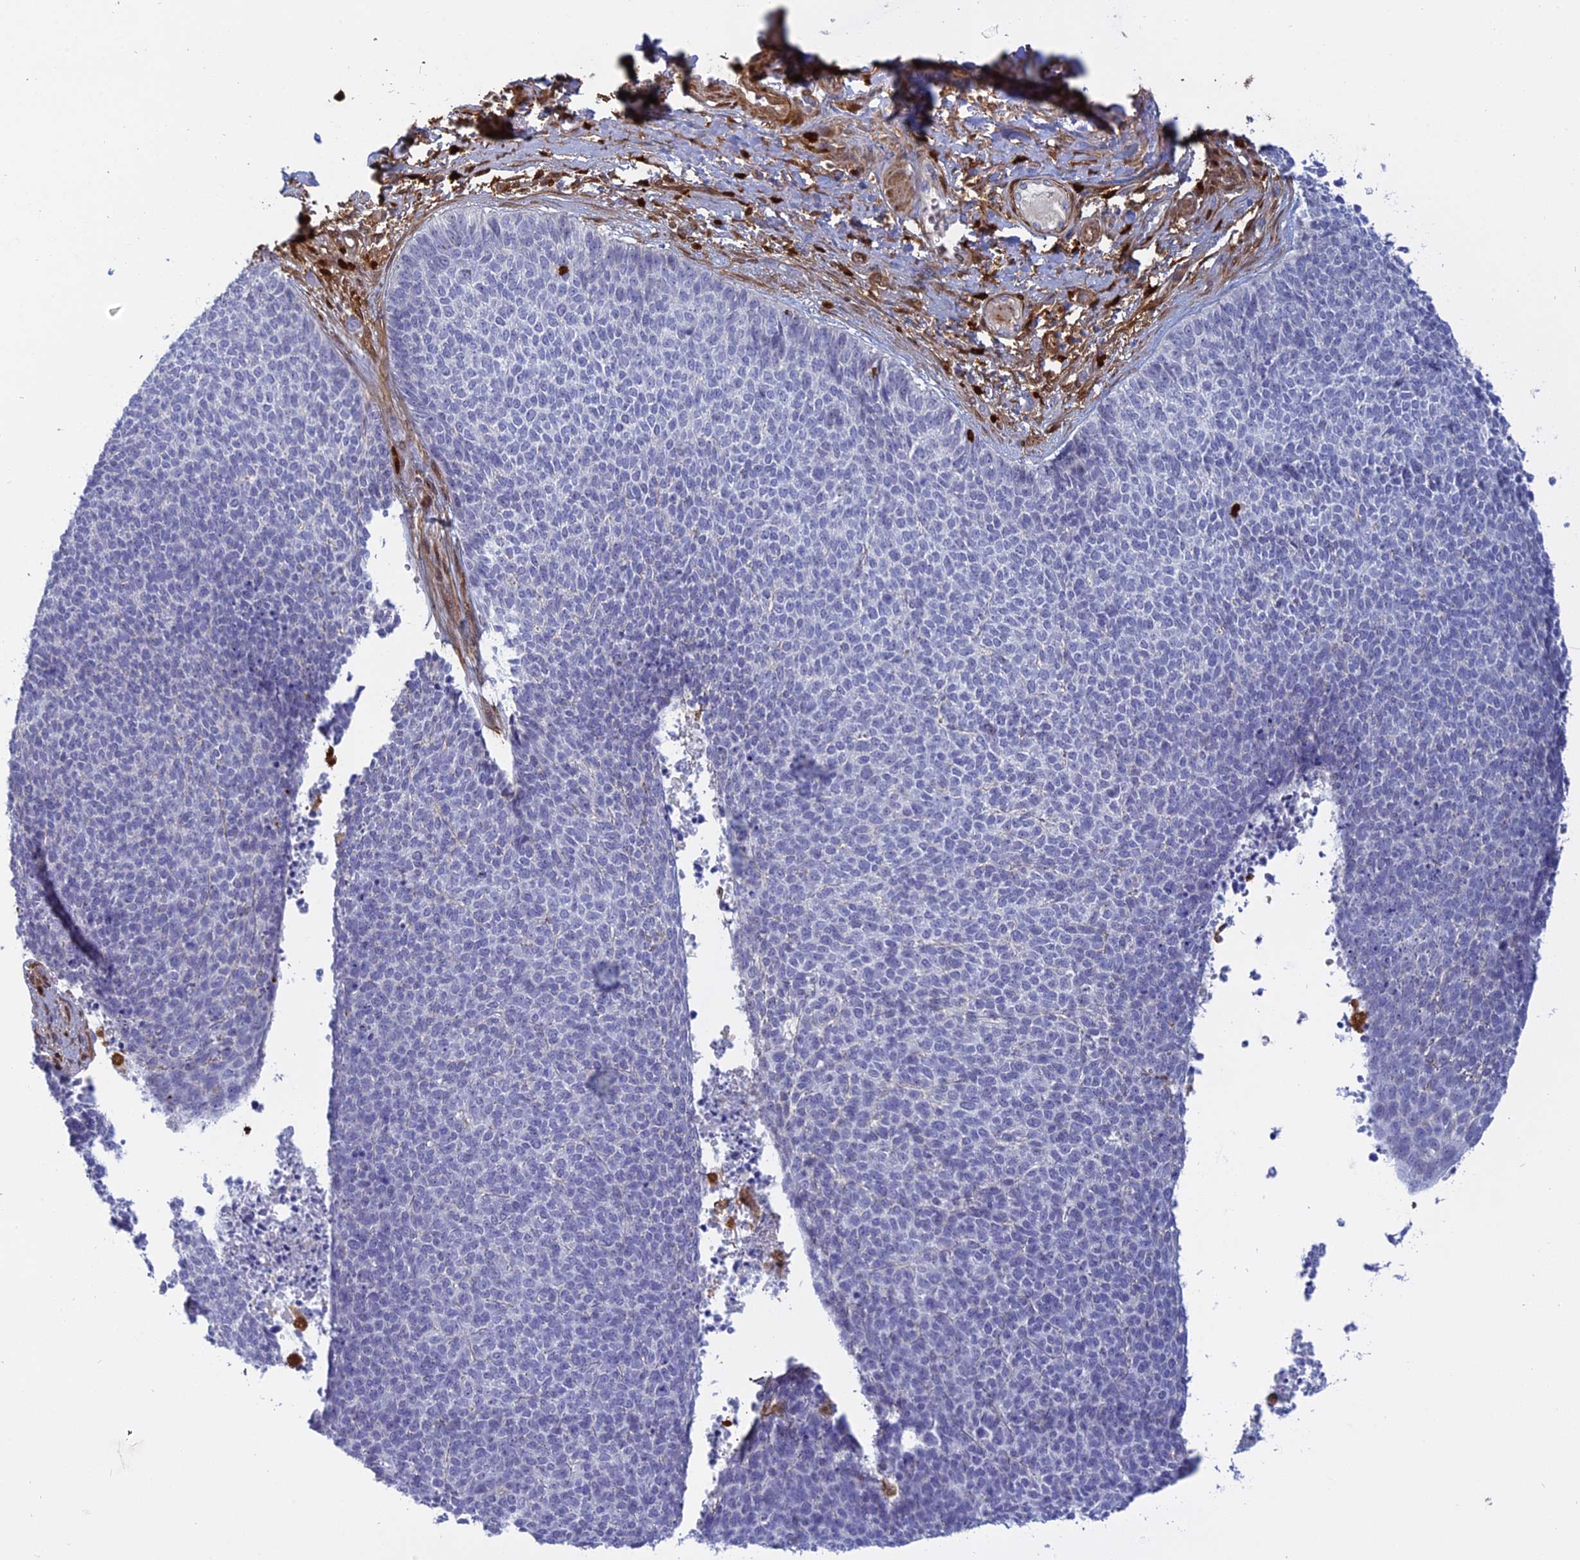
{"staining": {"intensity": "negative", "quantity": "none", "location": "none"}, "tissue": "skin cancer", "cell_type": "Tumor cells", "image_type": "cancer", "snomed": [{"axis": "morphology", "description": "Basal cell carcinoma"}, {"axis": "topography", "description": "Skin"}], "caption": "A histopathology image of human skin cancer is negative for staining in tumor cells.", "gene": "PGBD4", "patient": {"sex": "female", "age": 84}}